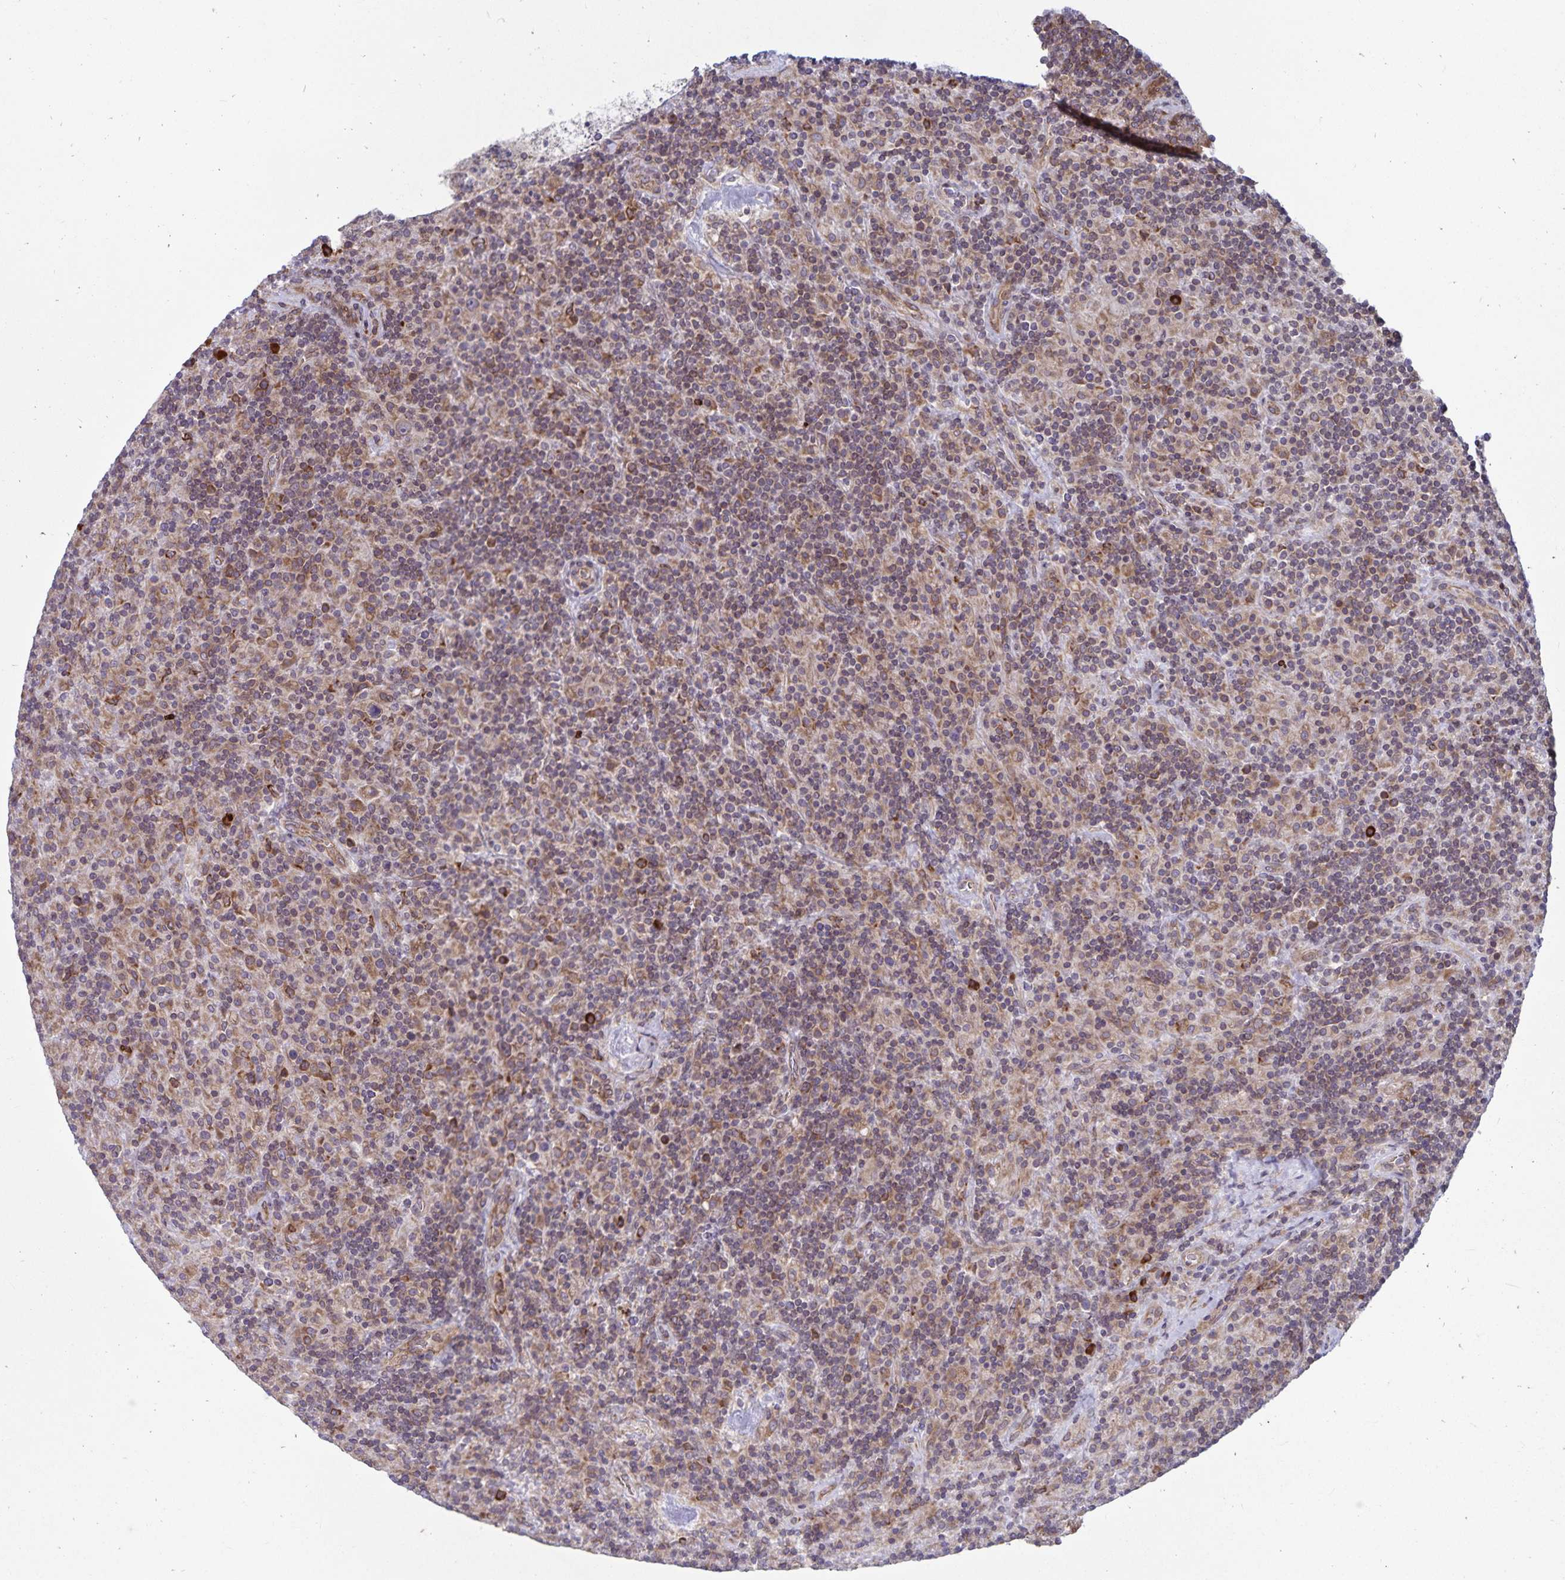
{"staining": {"intensity": "weak", "quantity": ">75%", "location": "cytoplasmic/membranous"}, "tissue": "lymphoma", "cell_type": "Tumor cells", "image_type": "cancer", "snomed": [{"axis": "morphology", "description": "Hodgkin's disease, NOS"}, {"axis": "topography", "description": "Lymph node"}], "caption": "Weak cytoplasmic/membranous expression is present in approximately >75% of tumor cells in Hodgkin's disease.", "gene": "SEC62", "patient": {"sex": "male", "age": 70}}